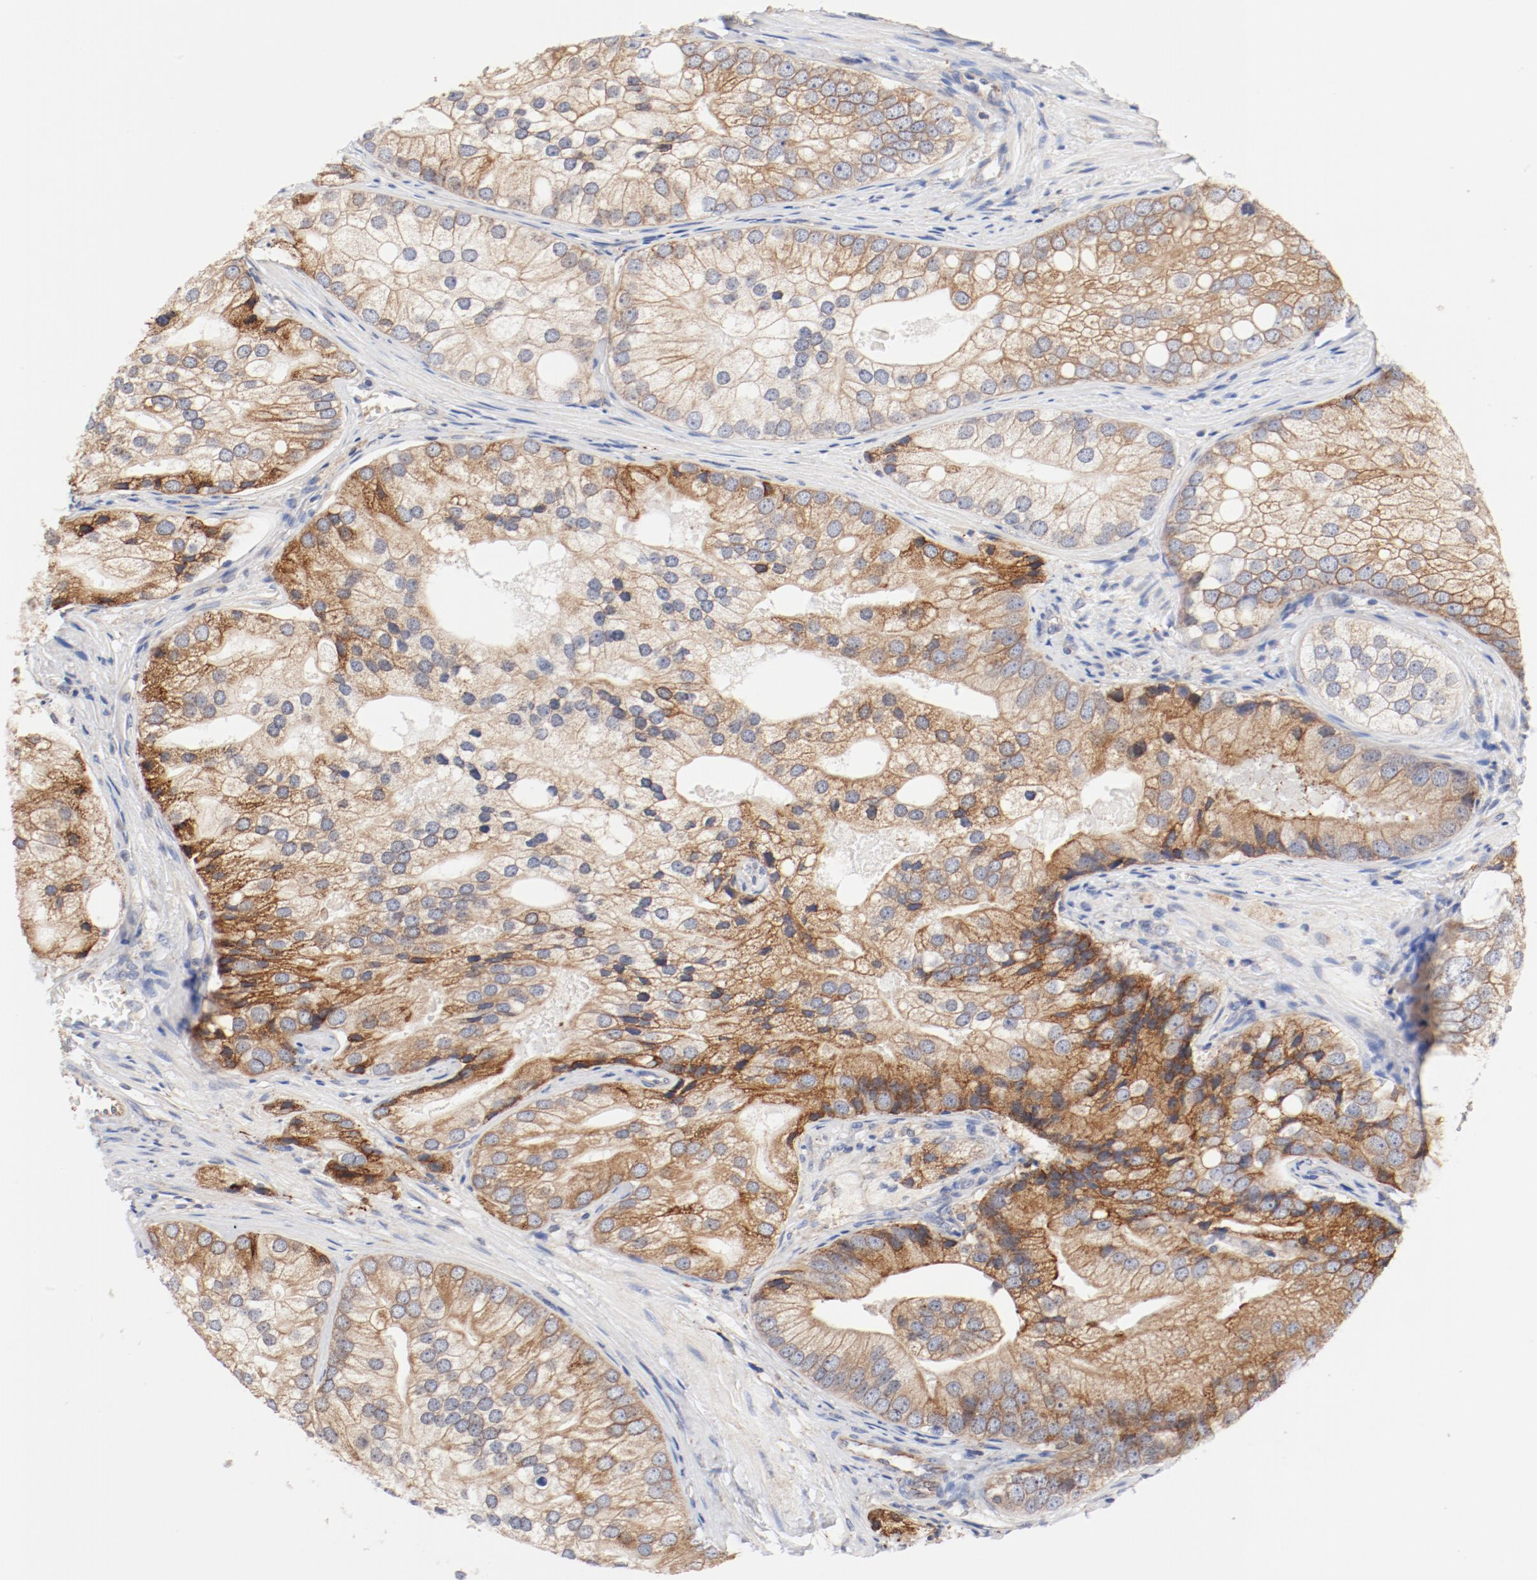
{"staining": {"intensity": "moderate", "quantity": ">75%", "location": "cytoplasmic/membranous"}, "tissue": "prostate cancer", "cell_type": "Tumor cells", "image_type": "cancer", "snomed": [{"axis": "morphology", "description": "Adenocarcinoma, Low grade"}, {"axis": "topography", "description": "Prostate"}], "caption": "Tumor cells display moderate cytoplasmic/membranous staining in approximately >75% of cells in prostate cancer (low-grade adenocarcinoma). Nuclei are stained in blue.", "gene": "PDPK1", "patient": {"sex": "male", "age": 69}}